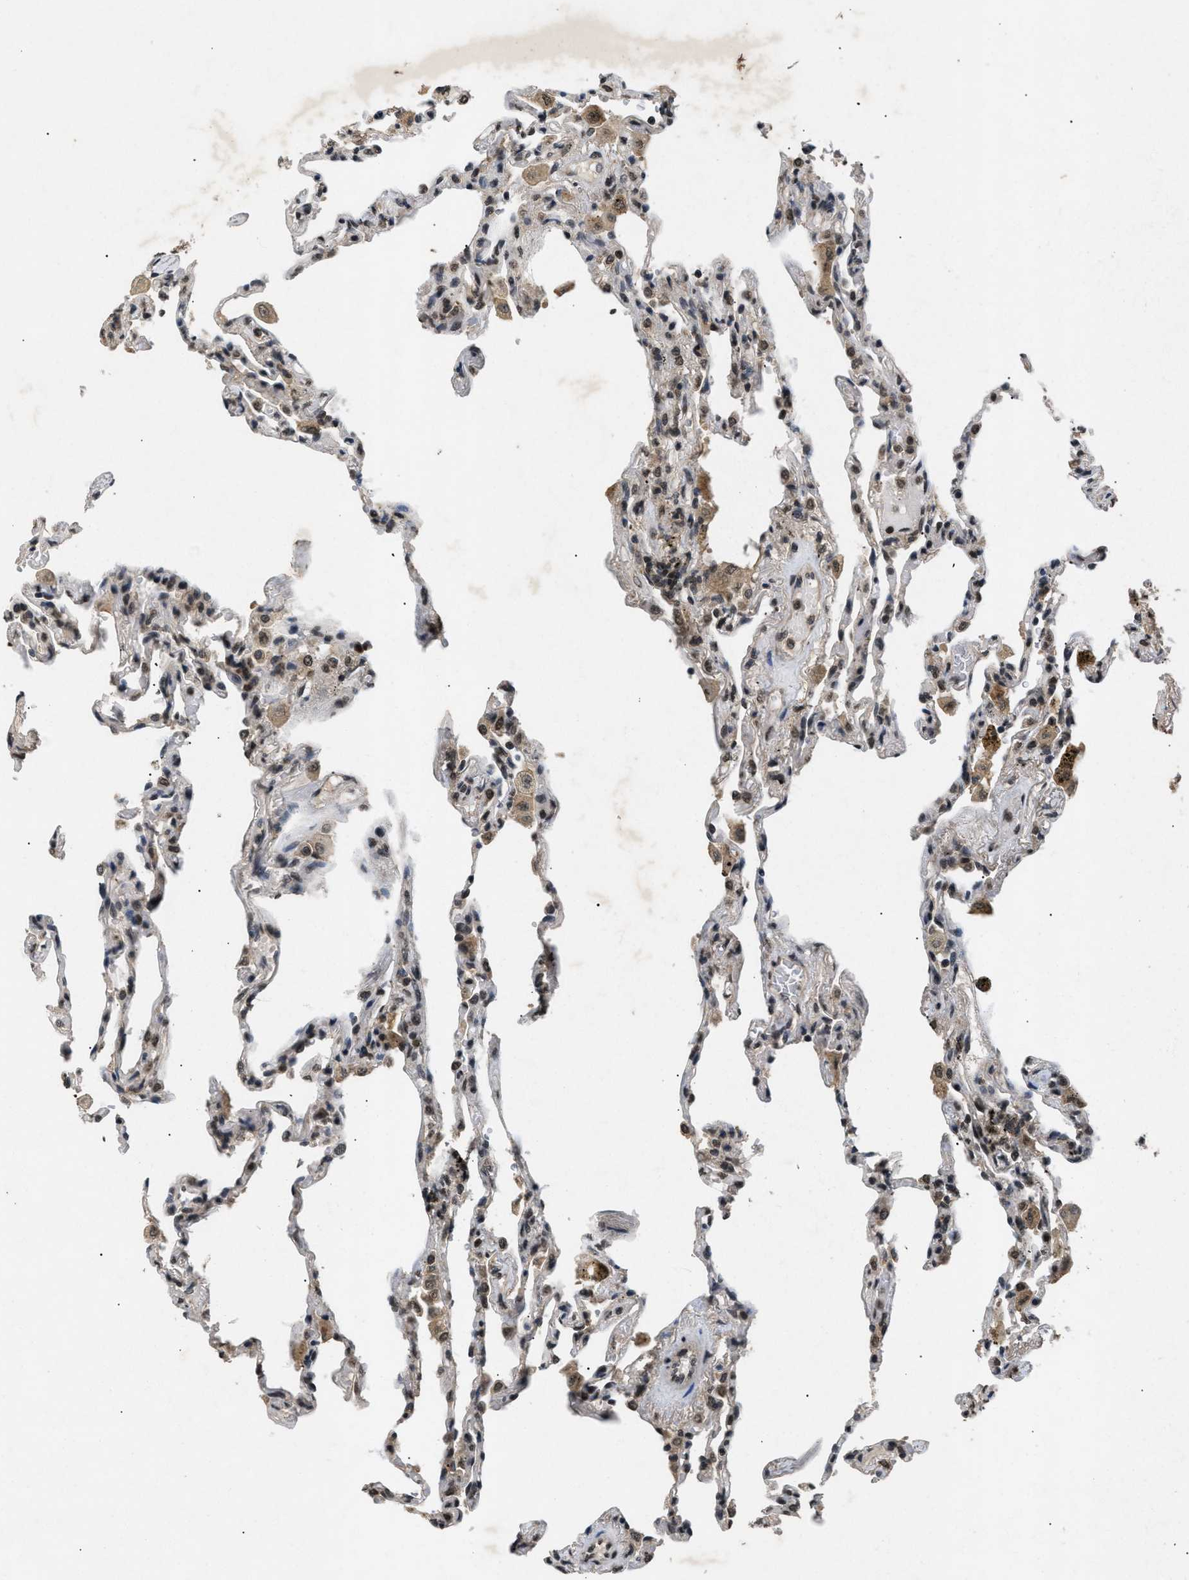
{"staining": {"intensity": "moderate", "quantity": ">75%", "location": "nuclear"}, "tissue": "lung", "cell_type": "Alveolar cells", "image_type": "normal", "snomed": [{"axis": "morphology", "description": "Normal tissue, NOS"}, {"axis": "topography", "description": "Lung"}], "caption": "Moderate nuclear protein staining is appreciated in about >75% of alveolar cells in lung. The staining was performed using DAB (3,3'-diaminobenzidine), with brown indicating positive protein expression. Nuclei are stained blue with hematoxylin.", "gene": "RBM5", "patient": {"sex": "male", "age": 59}}